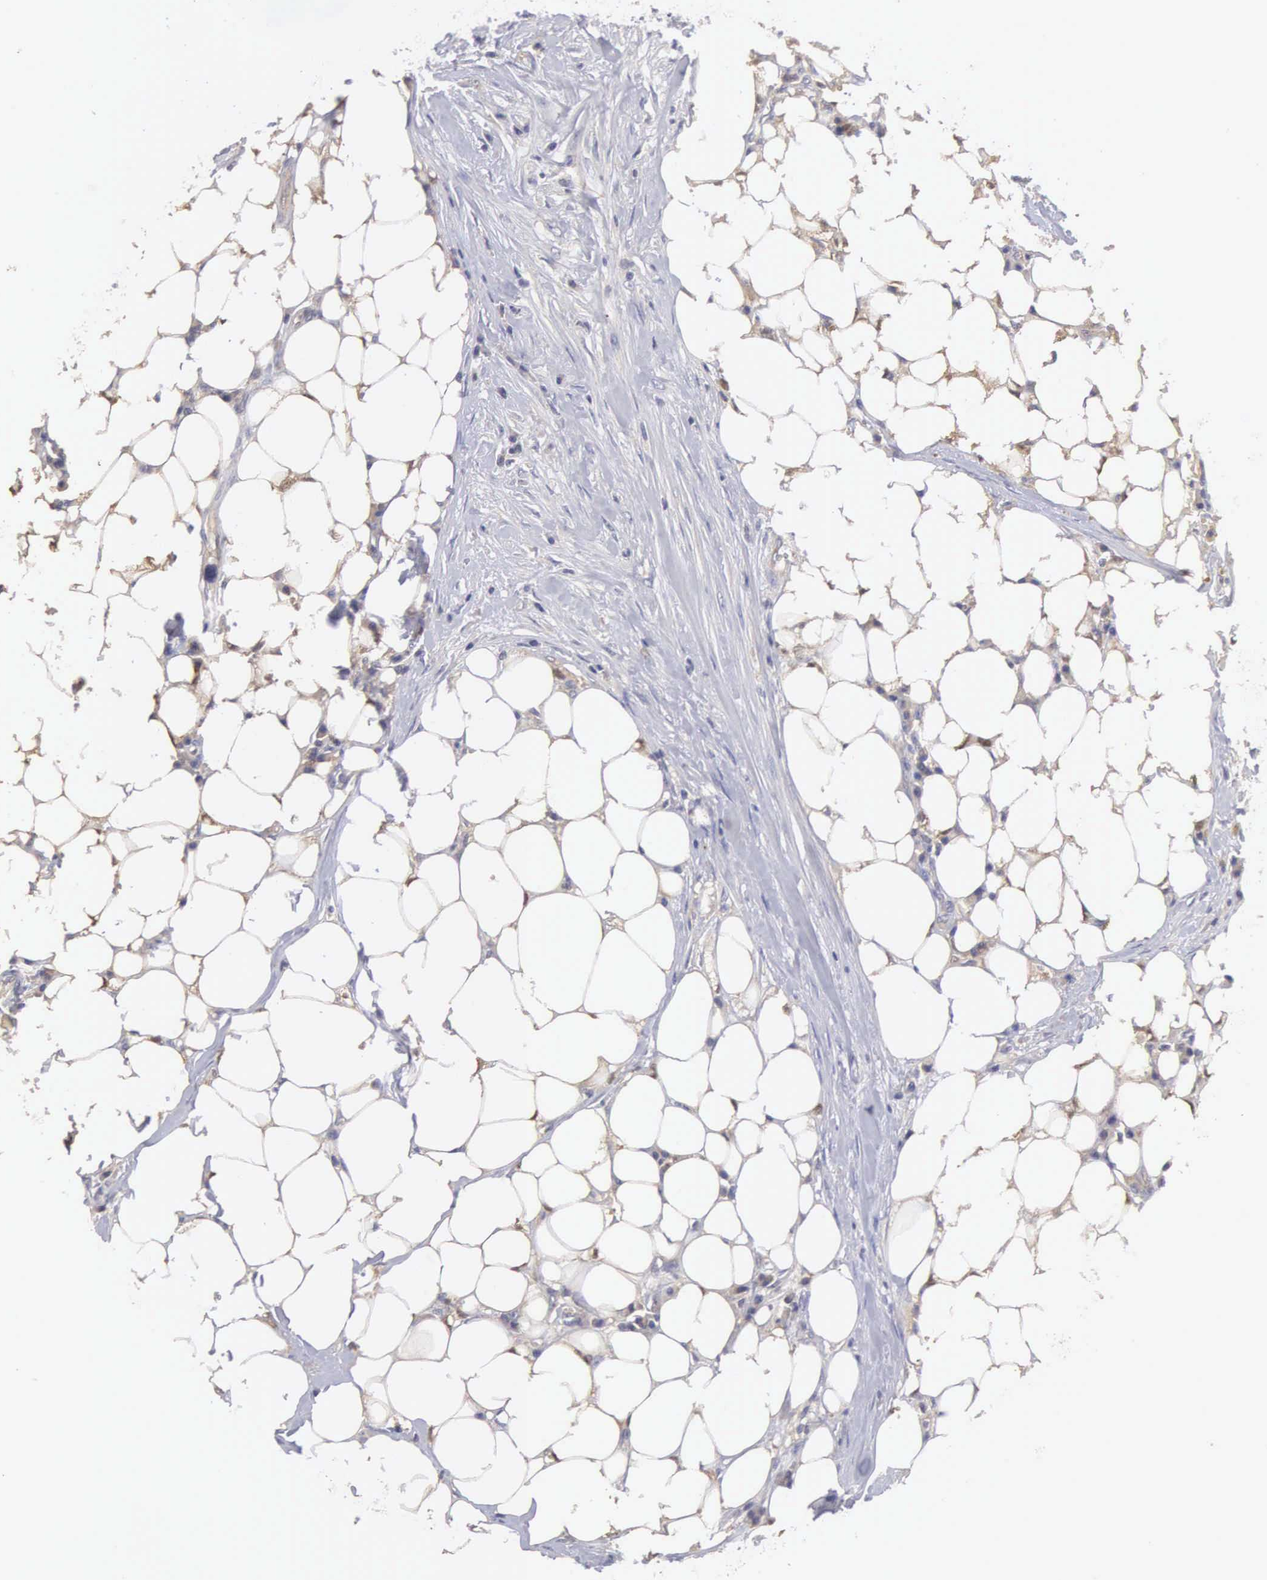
{"staining": {"intensity": "weak", "quantity": ">75%", "location": "cytoplasmic/membranous"}, "tissue": "colorectal cancer", "cell_type": "Tumor cells", "image_type": "cancer", "snomed": [{"axis": "morphology", "description": "Adenocarcinoma, NOS"}, {"axis": "topography", "description": "Colon"}], "caption": "The immunohistochemical stain labels weak cytoplasmic/membranous expression in tumor cells of colorectal cancer (adenocarcinoma) tissue. (Brightfield microscopy of DAB IHC at high magnification).", "gene": "GRIPAP1", "patient": {"sex": "female", "age": 70}}